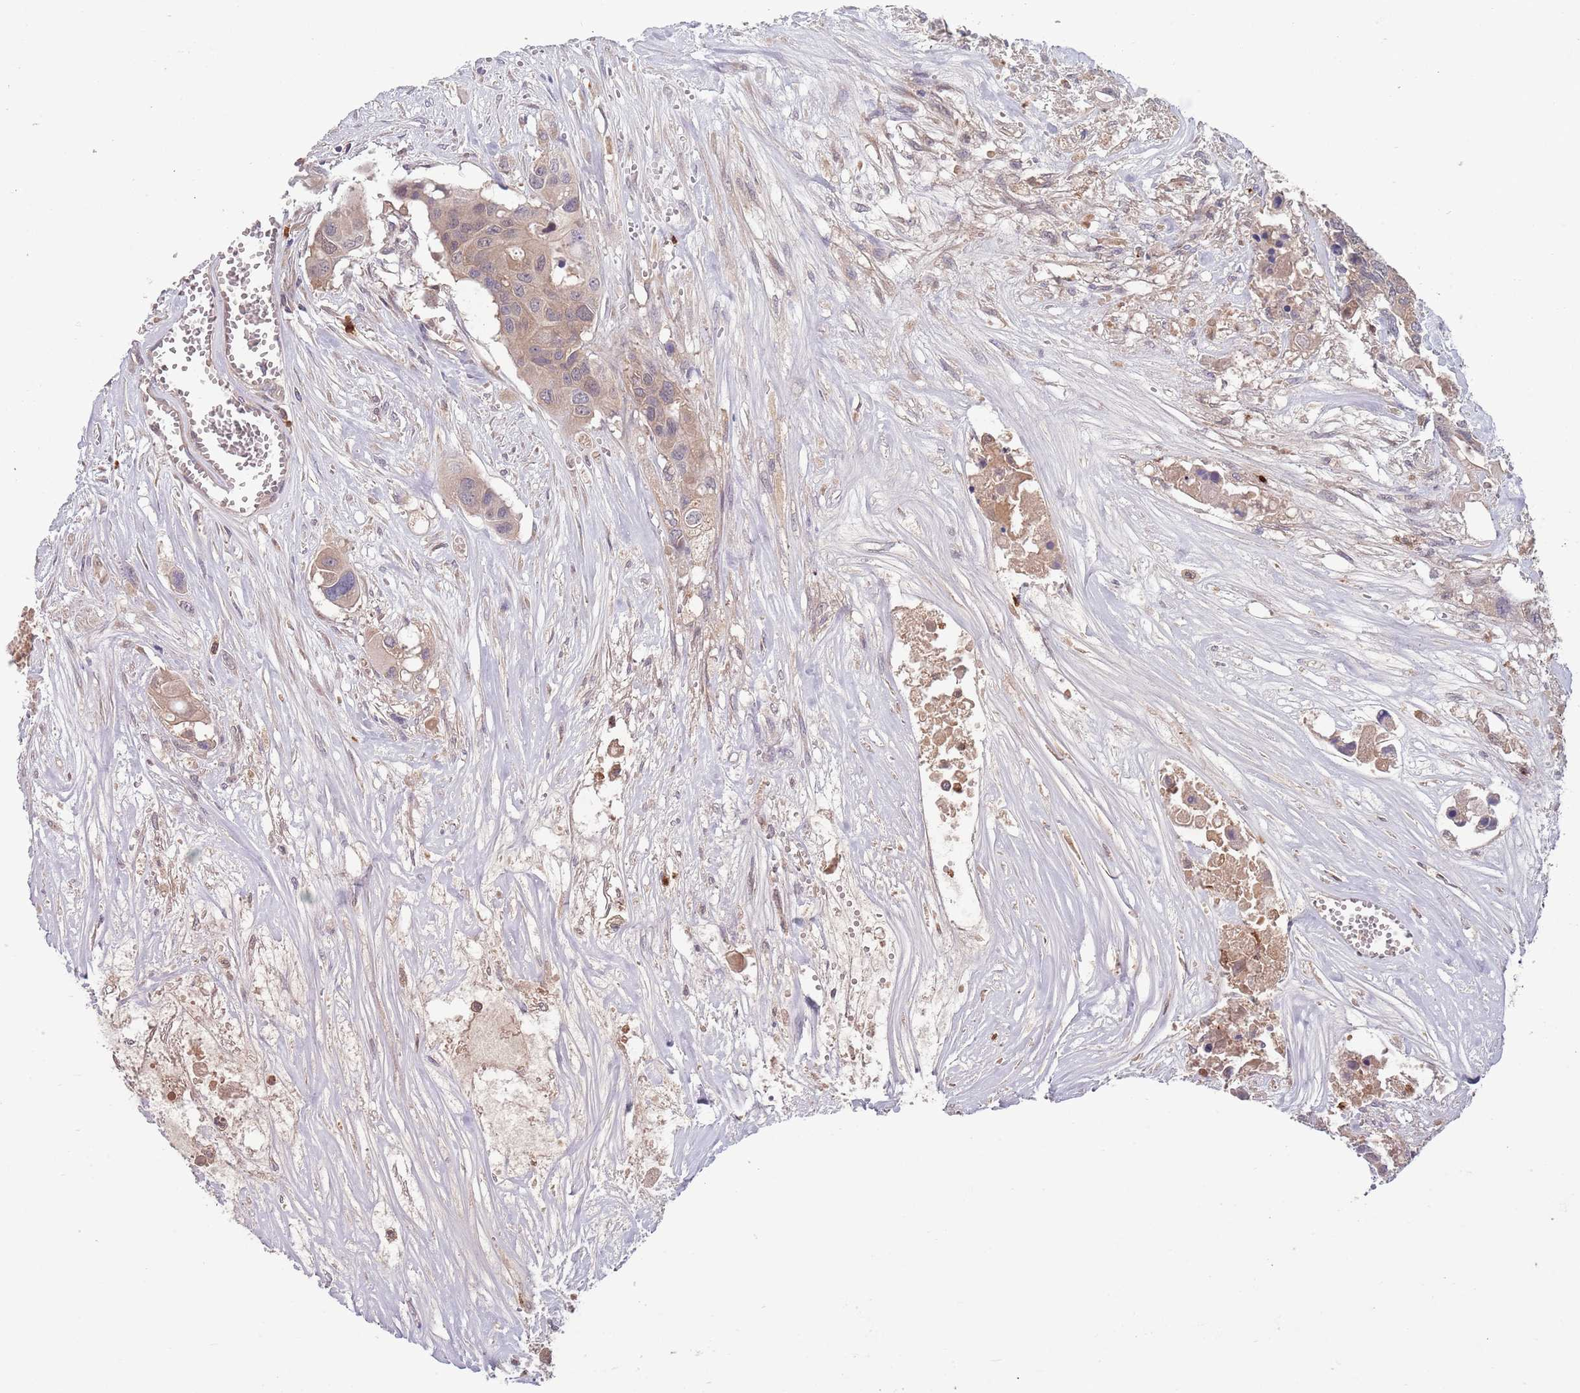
{"staining": {"intensity": "weak", "quantity": ">75%", "location": "cytoplasmic/membranous"}, "tissue": "colorectal cancer", "cell_type": "Tumor cells", "image_type": "cancer", "snomed": [{"axis": "morphology", "description": "Adenocarcinoma, NOS"}, {"axis": "topography", "description": "Colon"}], "caption": "DAB immunohistochemical staining of human colorectal cancer (adenocarcinoma) exhibits weak cytoplasmic/membranous protein positivity in about >75% of tumor cells.", "gene": "TYW1", "patient": {"sex": "male", "age": 77}}